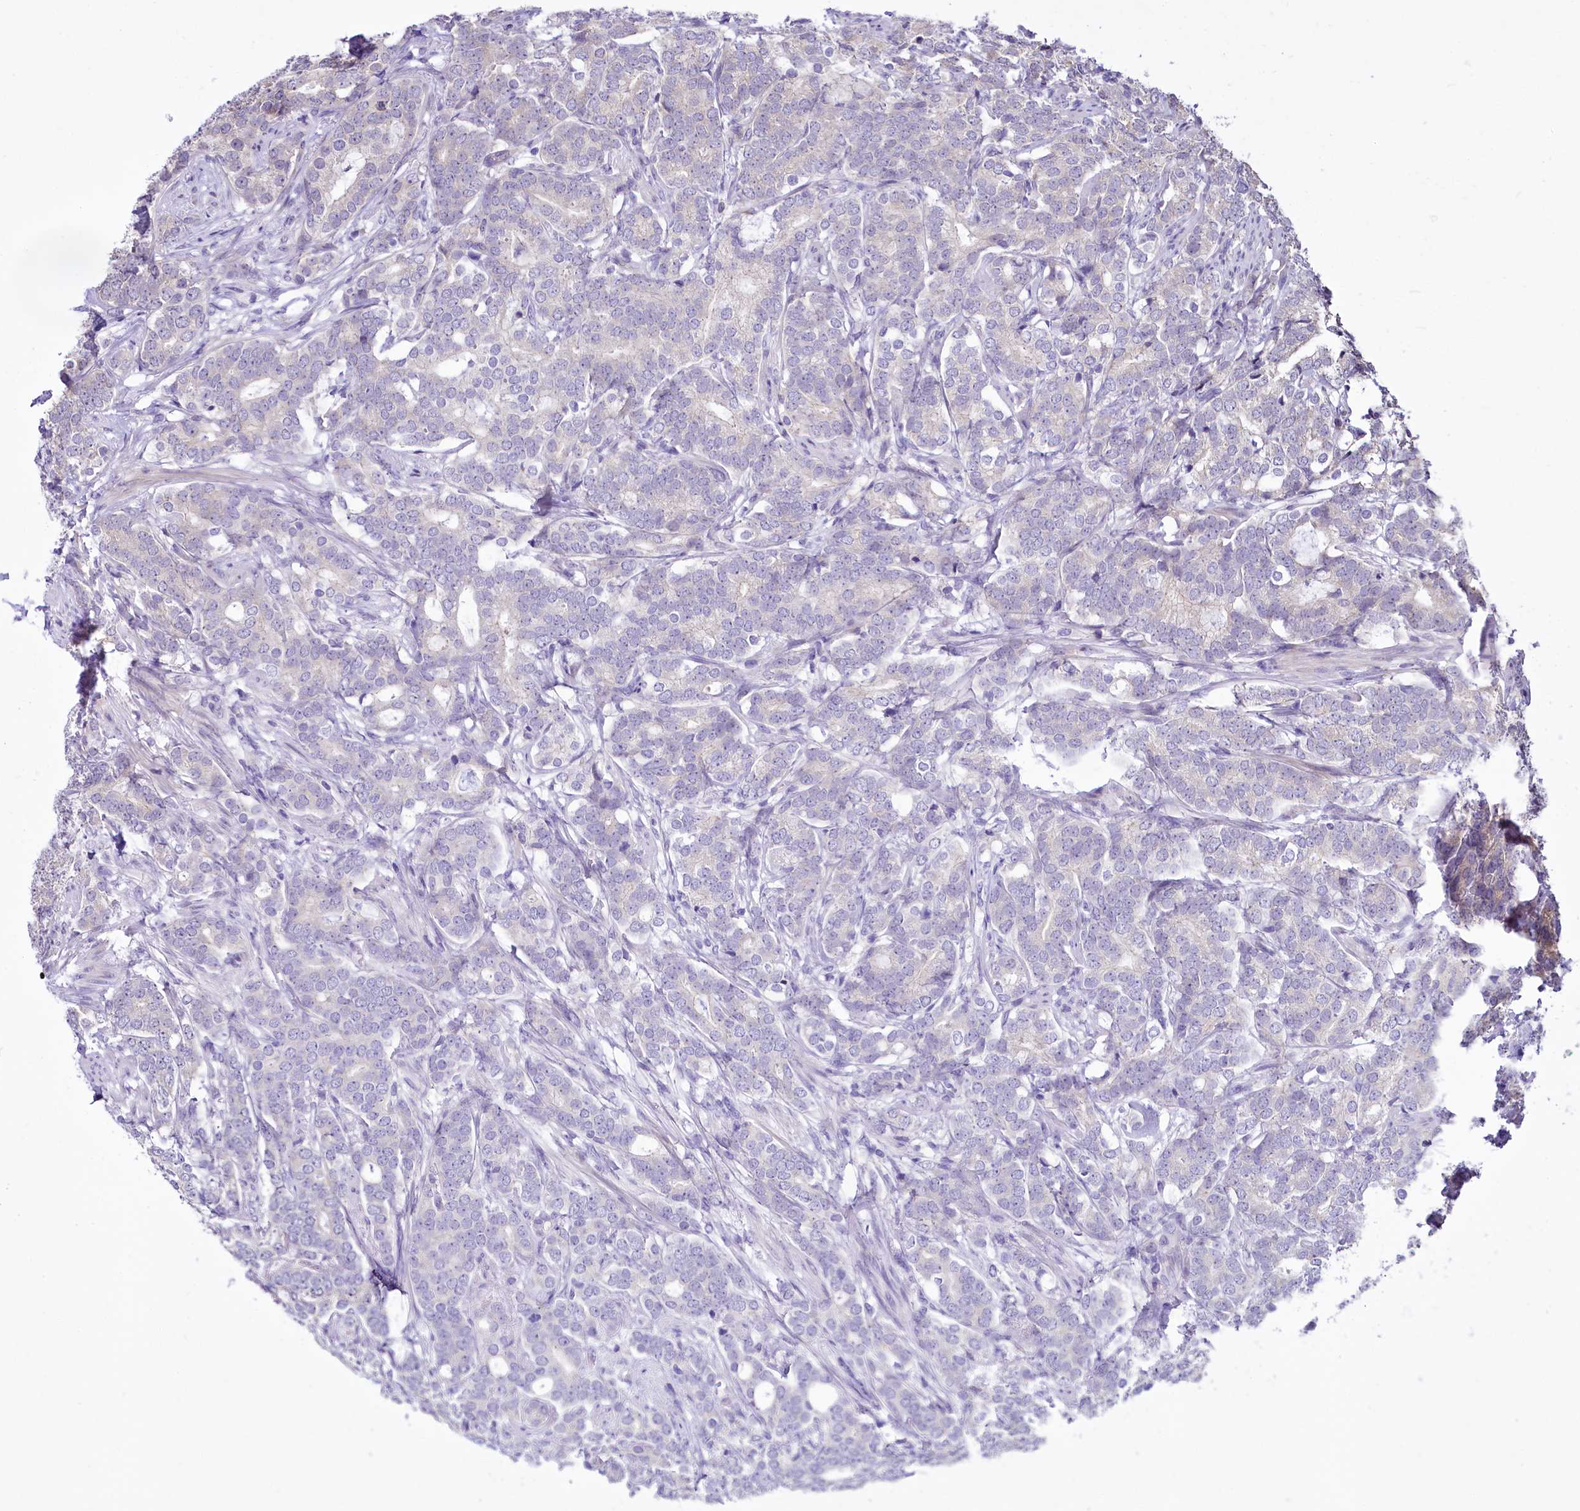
{"staining": {"intensity": "negative", "quantity": "none", "location": "none"}, "tissue": "prostate cancer", "cell_type": "Tumor cells", "image_type": "cancer", "snomed": [{"axis": "morphology", "description": "Adenocarcinoma, Low grade"}, {"axis": "topography", "description": "Prostate"}], "caption": "Histopathology image shows no protein staining in tumor cells of prostate cancer tissue.", "gene": "BANK1", "patient": {"sex": "male", "age": 71}}